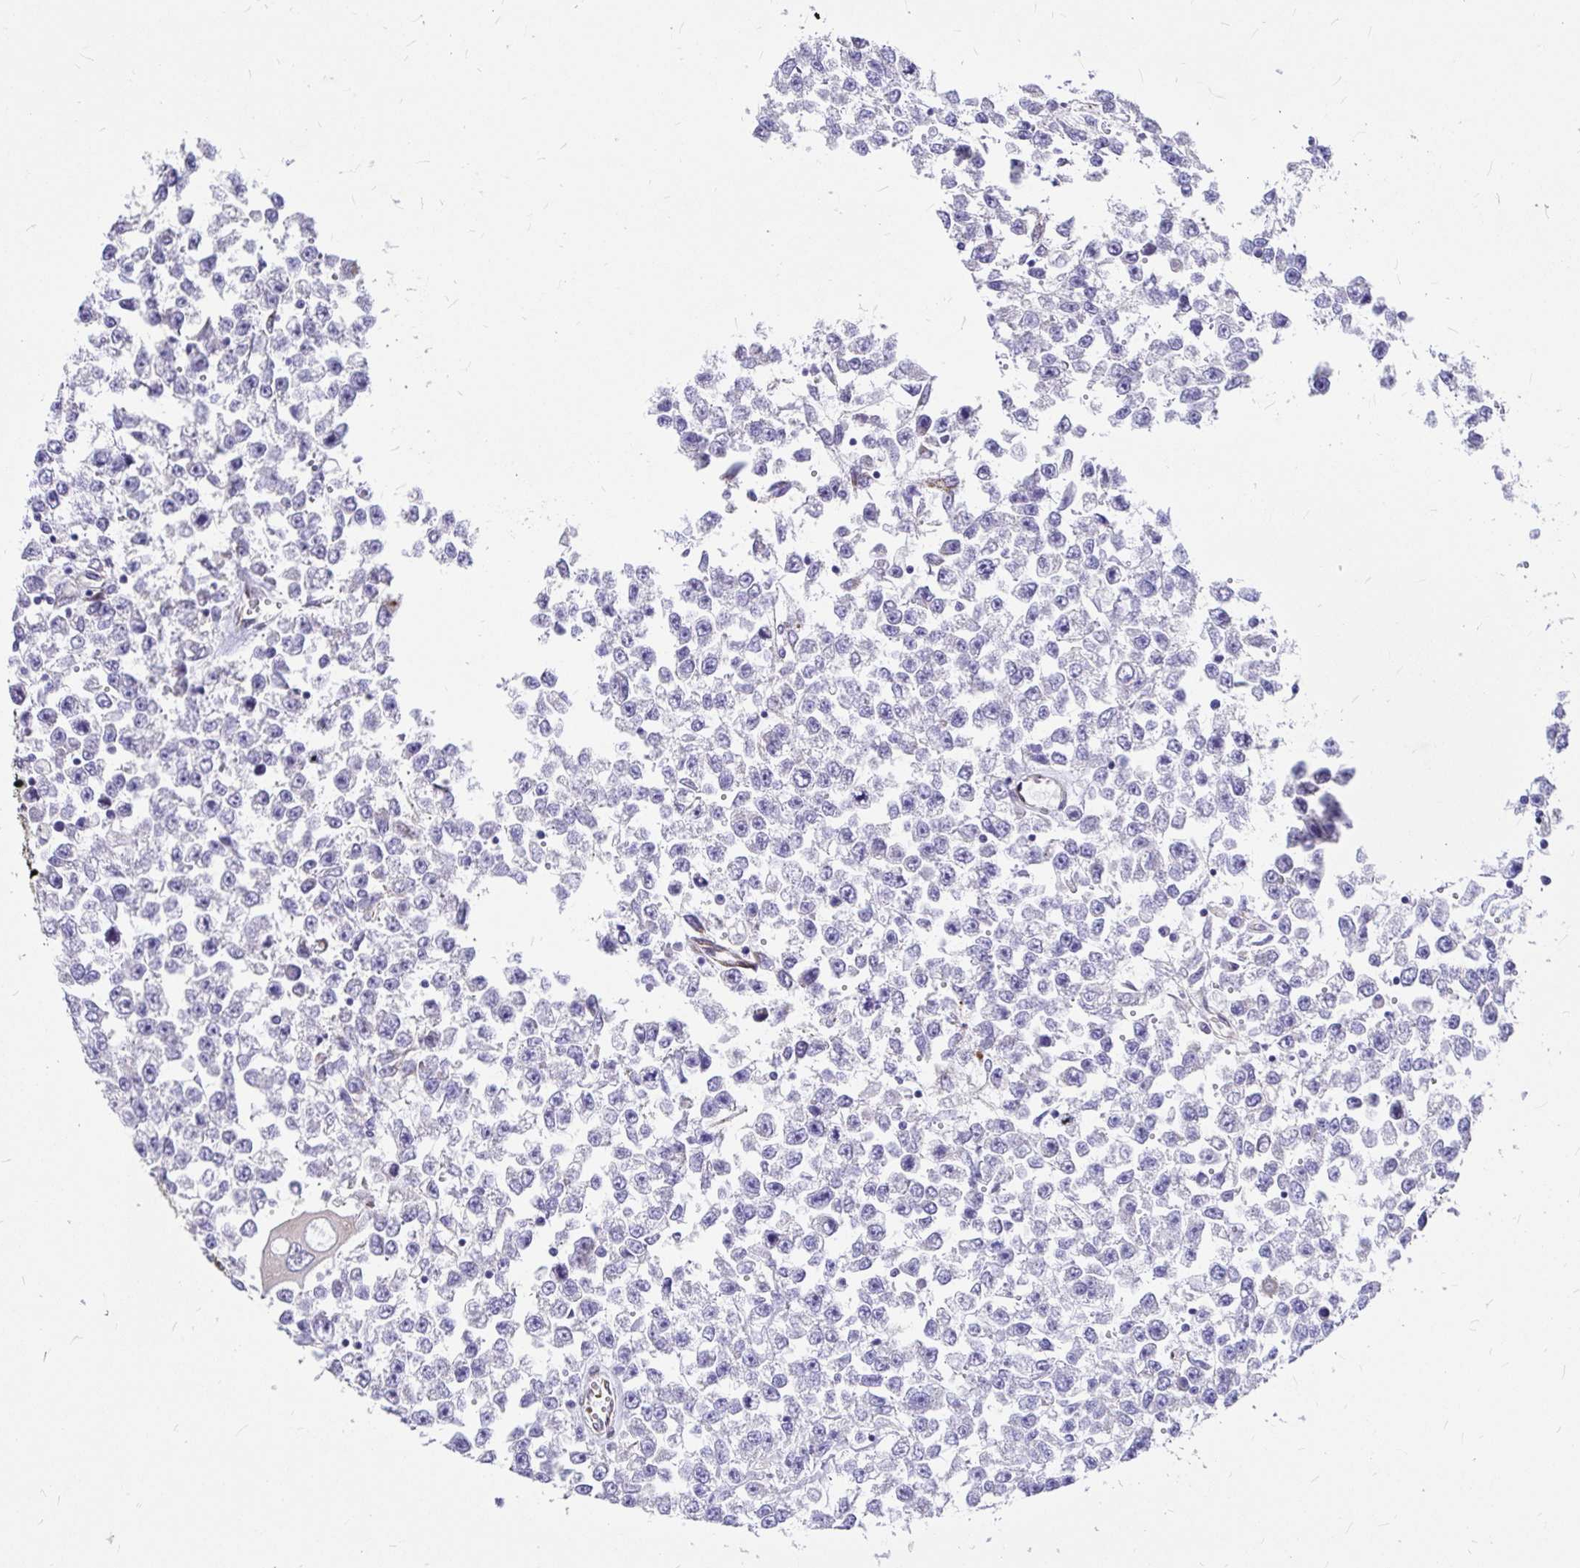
{"staining": {"intensity": "negative", "quantity": "none", "location": "none"}, "tissue": "testis cancer", "cell_type": "Tumor cells", "image_type": "cancer", "snomed": [{"axis": "morphology", "description": "Seminoma, NOS"}, {"axis": "topography", "description": "Testis"}], "caption": "The histopathology image exhibits no staining of tumor cells in seminoma (testis).", "gene": "GABBR2", "patient": {"sex": "male", "age": 34}}